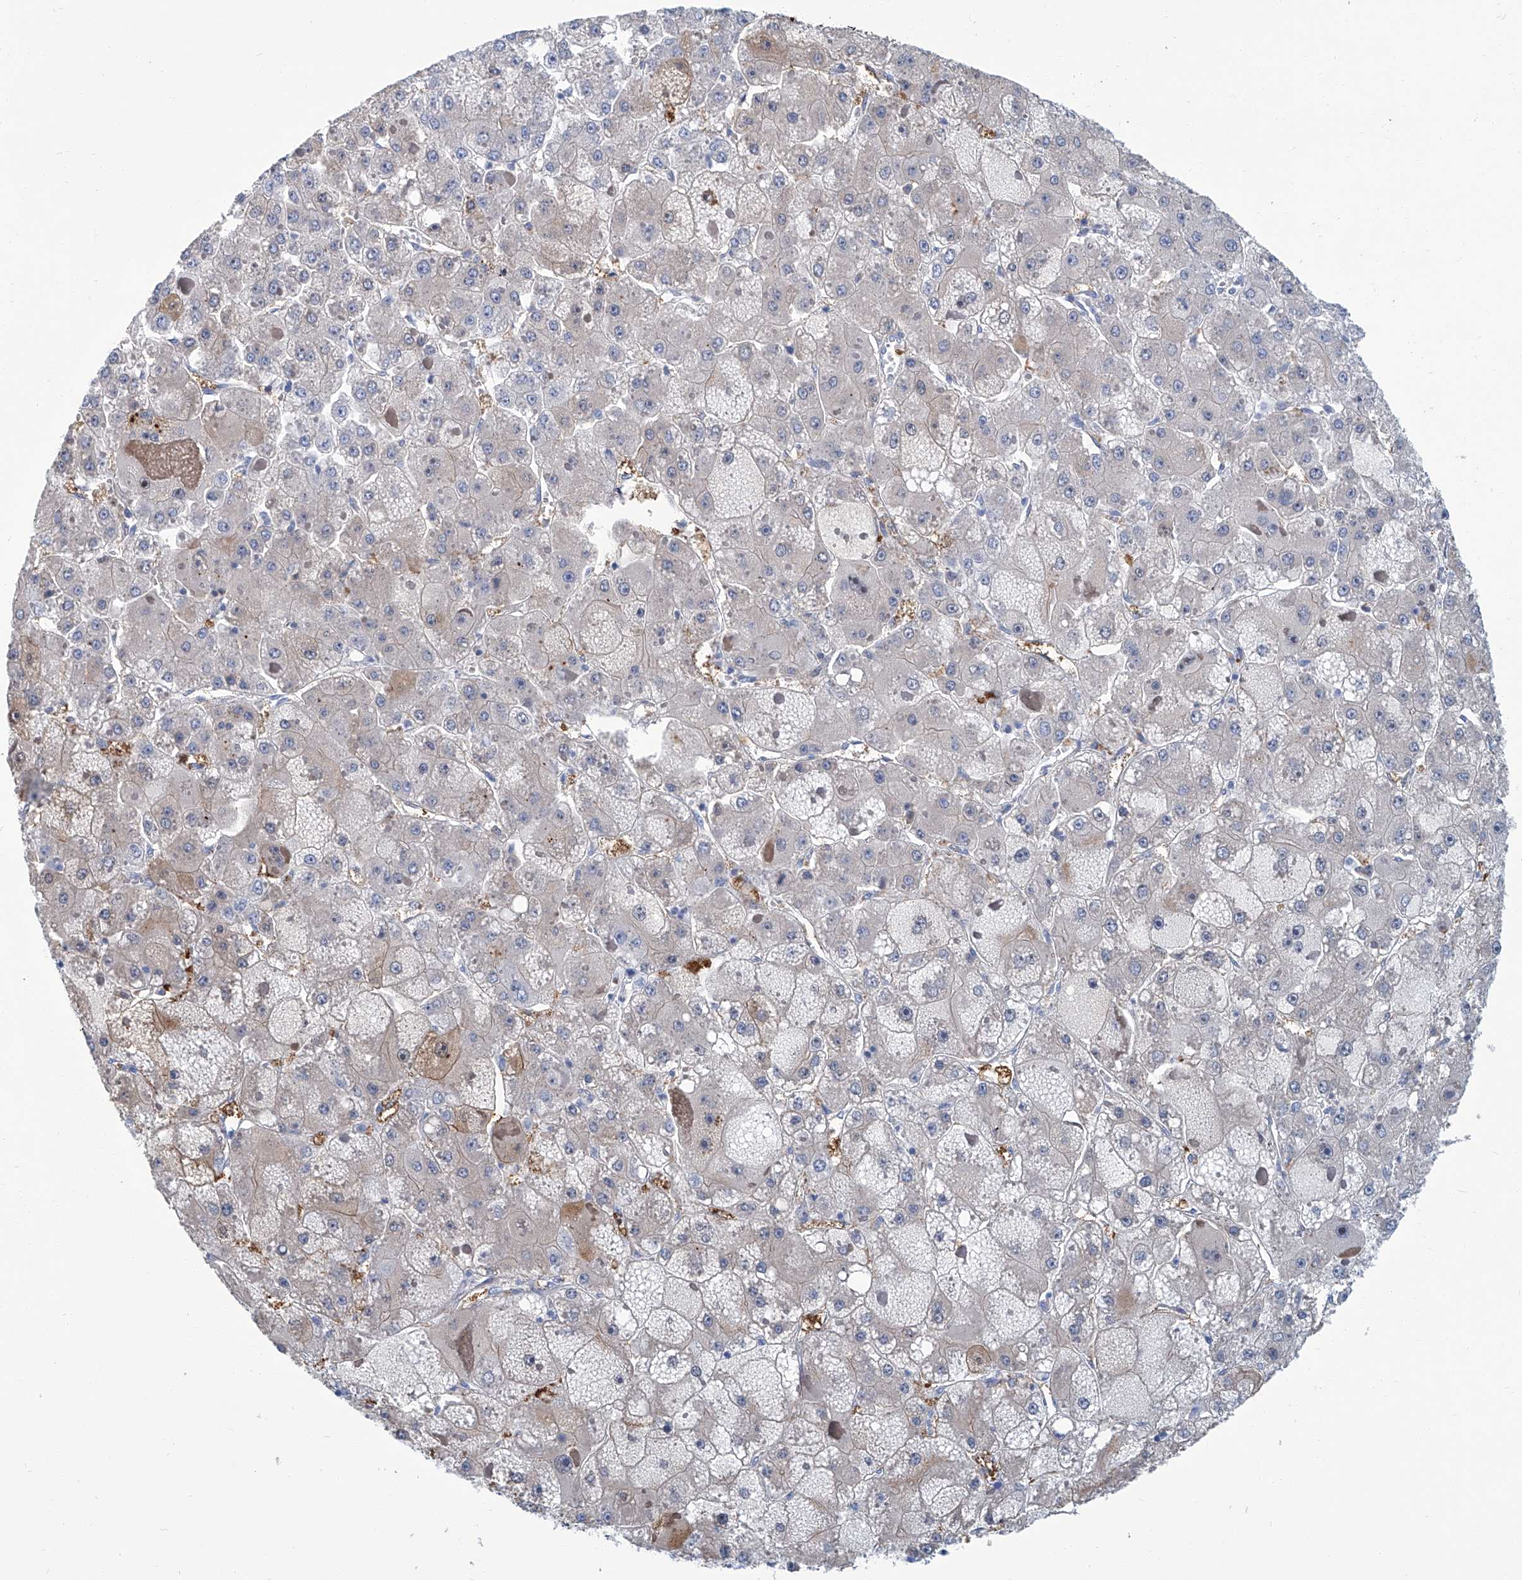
{"staining": {"intensity": "weak", "quantity": "<25%", "location": "cytoplasmic/membranous"}, "tissue": "liver cancer", "cell_type": "Tumor cells", "image_type": "cancer", "snomed": [{"axis": "morphology", "description": "Carcinoma, Hepatocellular, NOS"}, {"axis": "topography", "description": "Liver"}], "caption": "Immunohistochemistry of hepatocellular carcinoma (liver) exhibits no staining in tumor cells. (DAB IHC visualized using brightfield microscopy, high magnification).", "gene": "PFKL", "patient": {"sex": "female", "age": 73}}